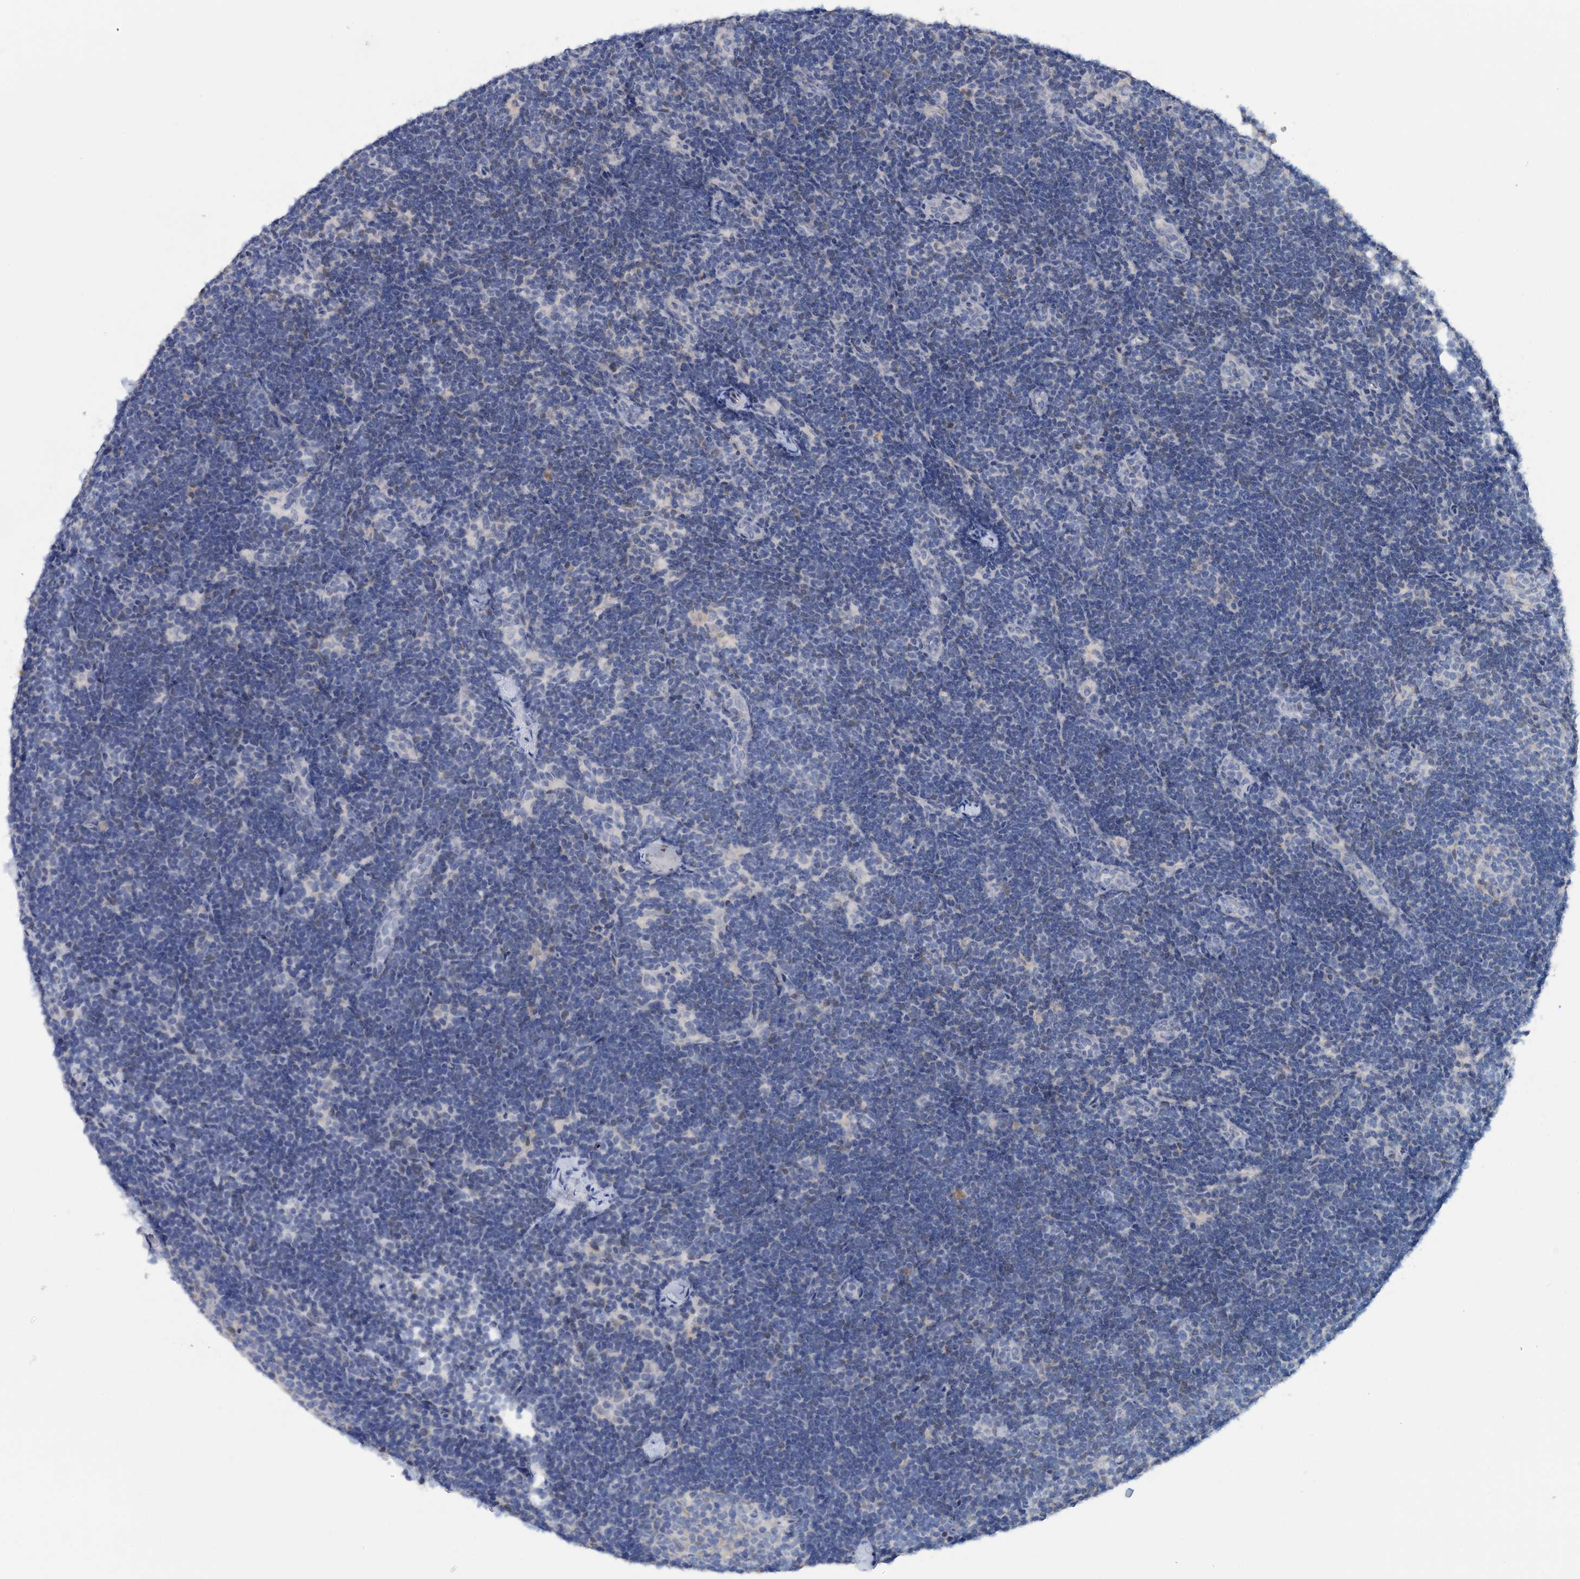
{"staining": {"intensity": "negative", "quantity": "none", "location": "none"}, "tissue": "lymph node", "cell_type": "Germinal center cells", "image_type": "normal", "snomed": [{"axis": "morphology", "description": "Normal tissue, NOS"}, {"axis": "topography", "description": "Lymph node"}], "caption": "Germinal center cells show no significant expression in normal lymph node. The staining was performed using DAB to visualize the protein expression in brown, while the nuclei were stained in blue with hematoxylin (Magnification: 20x).", "gene": "PFN2", "patient": {"sex": "female", "age": 22}}